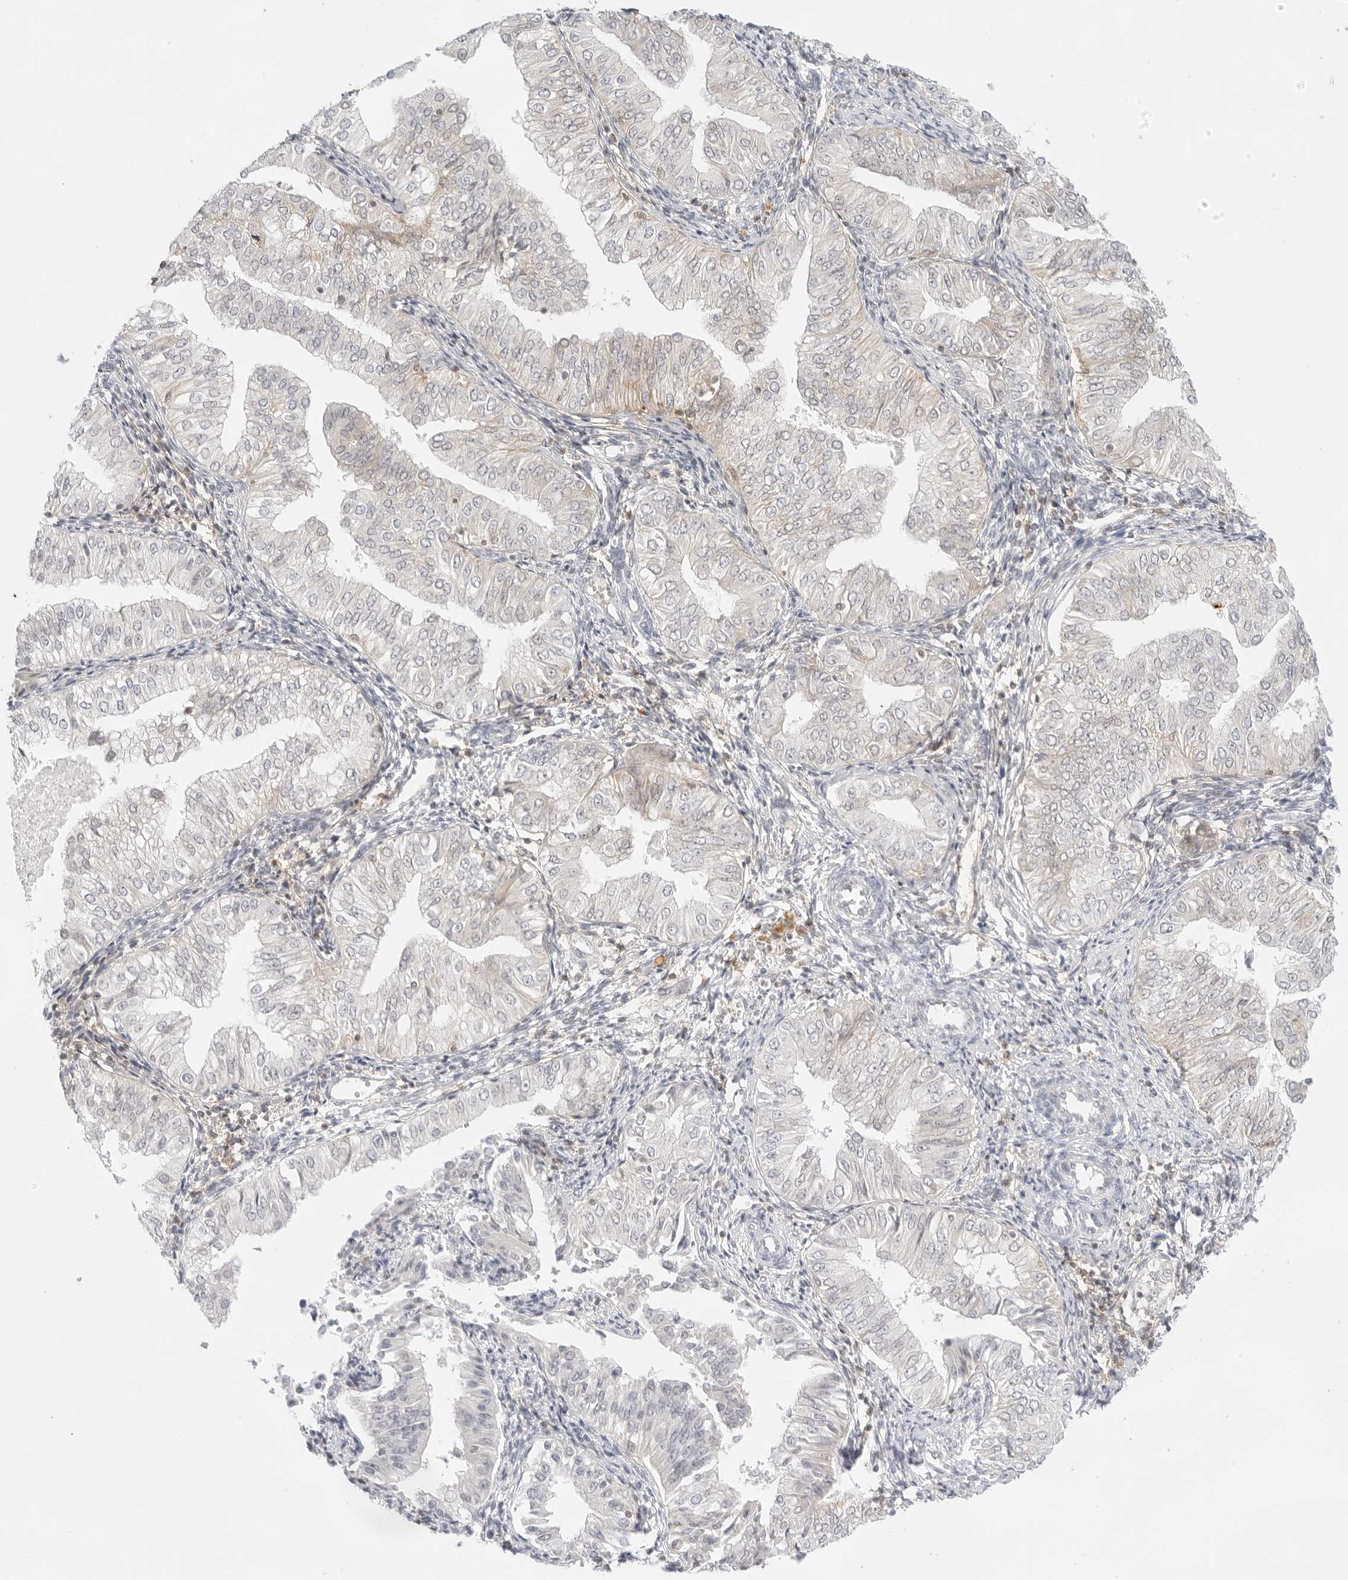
{"staining": {"intensity": "negative", "quantity": "none", "location": "none"}, "tissue": "endometrial cancer", "cell_type": "Tumor cells", "image_type": "cancer", "snomed": [{"axis": "morphology", "description": "Normal tissue, NOS"}, {"axis": "morphology", "description": "Adenocarcinoma, NOS"}, {"axis": "topography", "description": "Endometrium"}], "caption": "A histopathology image of endometrial cancer stained for a protein shows no brown staining in tumor cells. The staining is performed using DAB brown chromogen with nuclei counter-stained in using hematoxylin.", "gene": "TNFRSF14", "patient": {"sex": "female", "age": 53}}